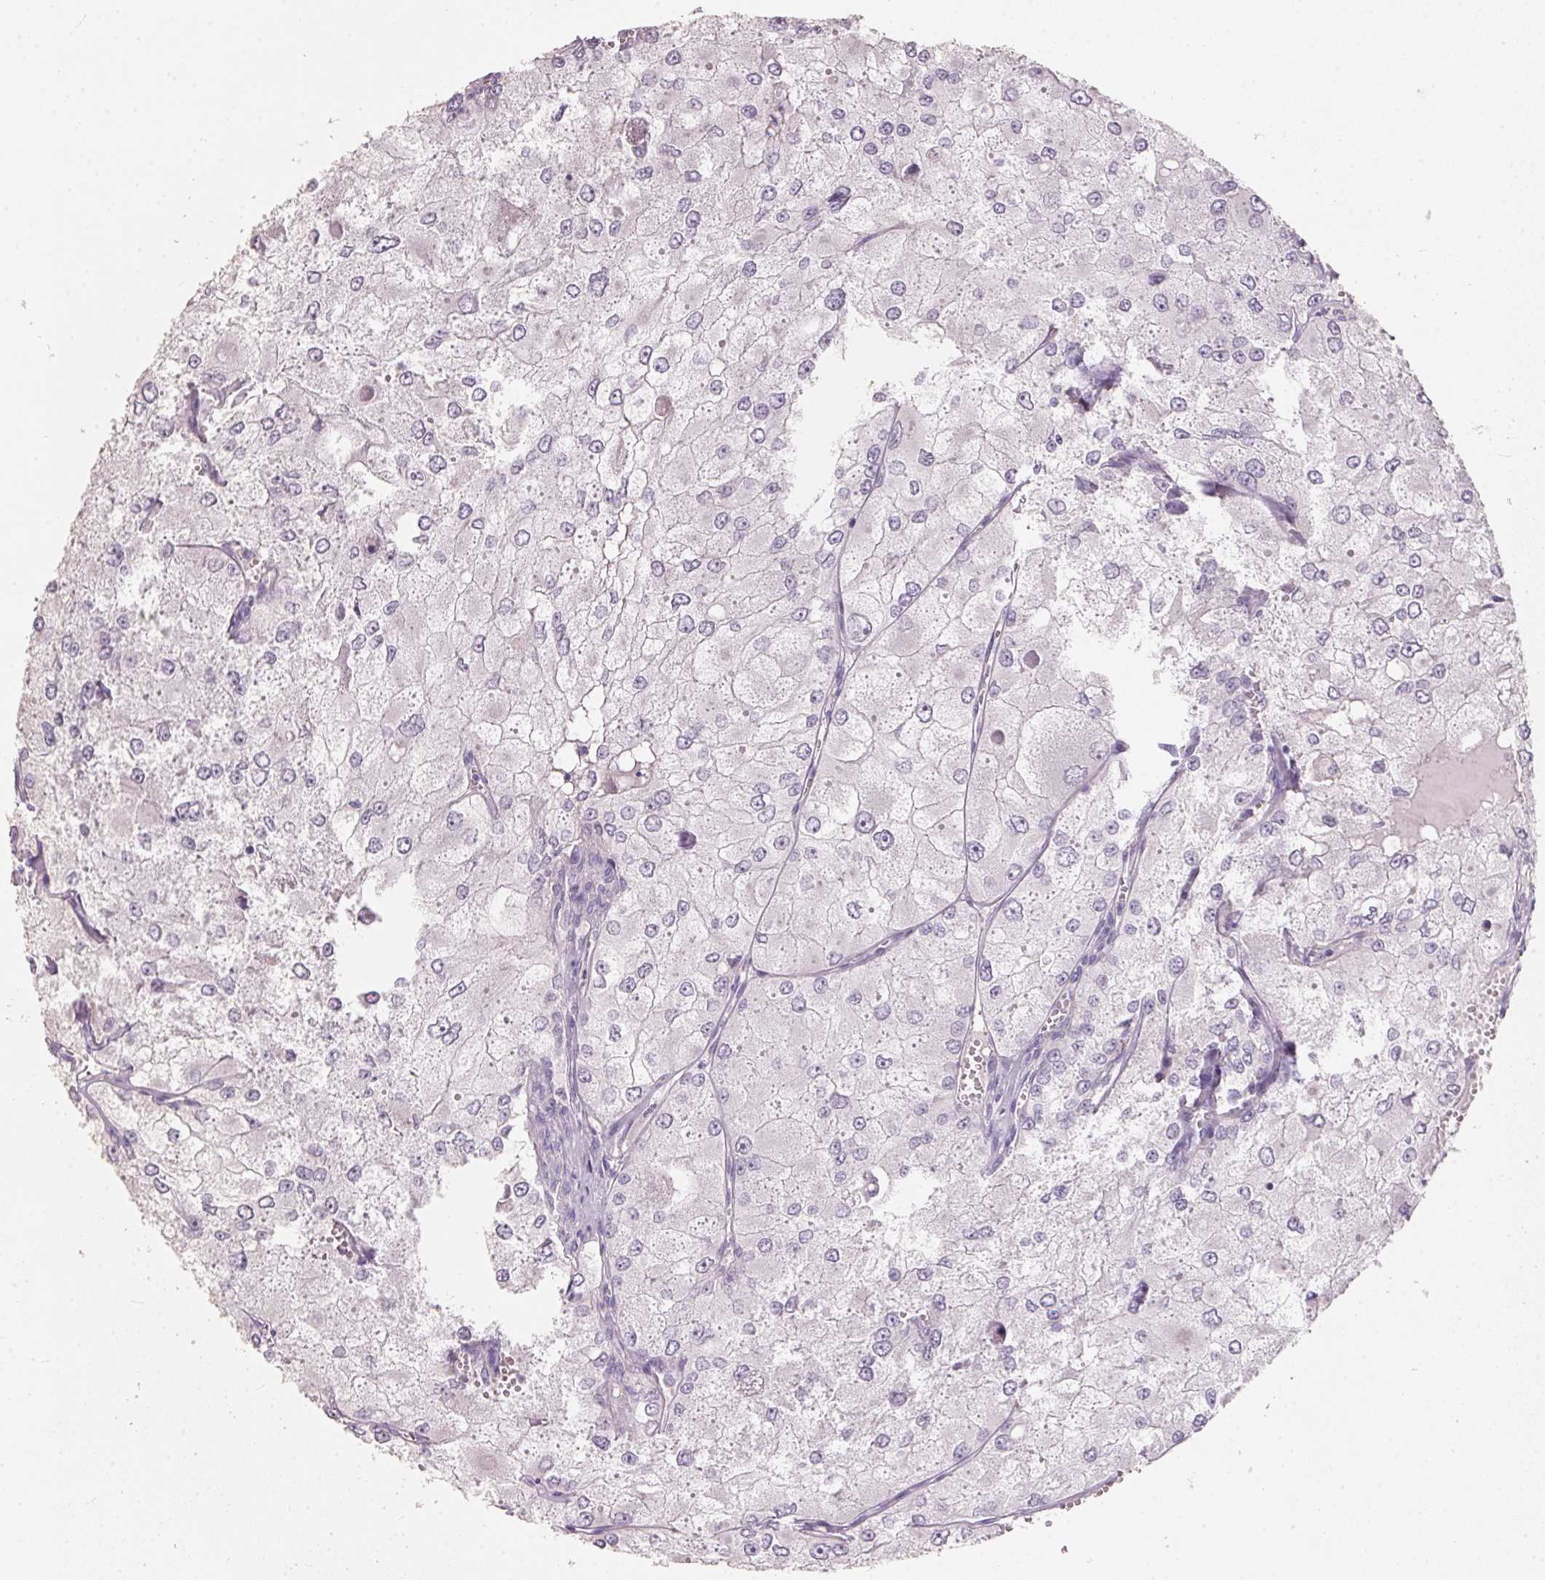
{"staining": {"intensity": "negative", "quantity": "none", "location": "none"}, "tissue": "renal cancer", "cell_type": "Tumor cells", "image_type": "cancer", "snomed": [{"axis": "morphology", "description": "Adenocarcinoma, NOS"}, {"axis": "topography", "description": "Kidney"}], "caption": "High magnification brightfield microscopy of adenocarcinoma (renal) stained with DAB (brown) and counterstained with hematoxylin (blue): tumor cells show no significant expression.", "gene": "HSD17B1", "patient": {"sex": "female", "age": 70}}